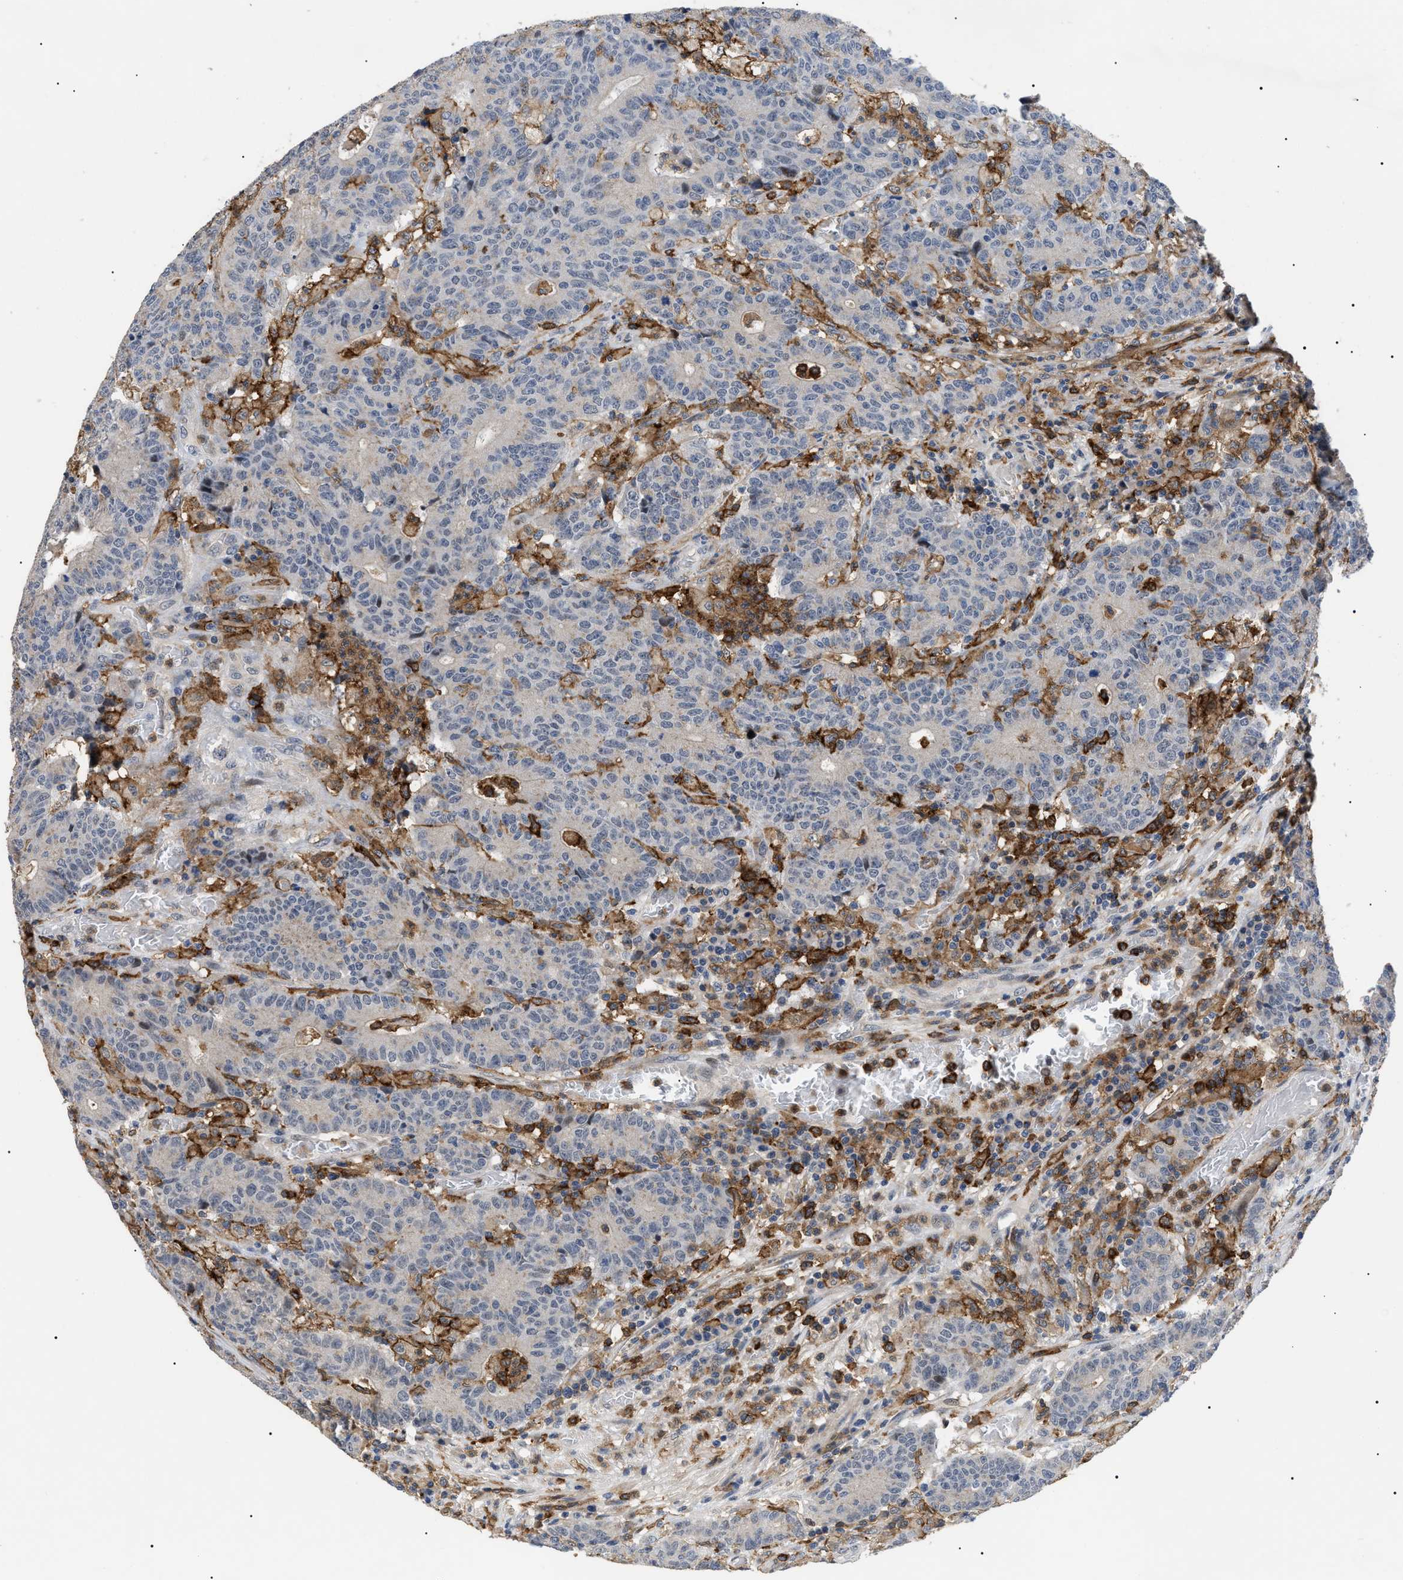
{"staining": {"intensity": "weak", "quantity": "25%-75%", "location": "cytoplasmic/membranous"}, "tissue": "colorectal cancer", "cell_type": "Tumor cells", "image_type": "cancer", "snomed": [{"axis": "morphology", "description": "Normal tissue, NOS"}, {"axis": "morphology", "description": "Adenocarcinoma, NOS"}, {"axis": "topography", "description": "Colon"}], "caption": "The image displays a brown stain indicating the presence of a protein in the cytoplasmic/membranous of tumor cells in adenocarcinoma (colorectal).", "gene": "CD300A", "patient": {"sex": "female", "age": 75}}